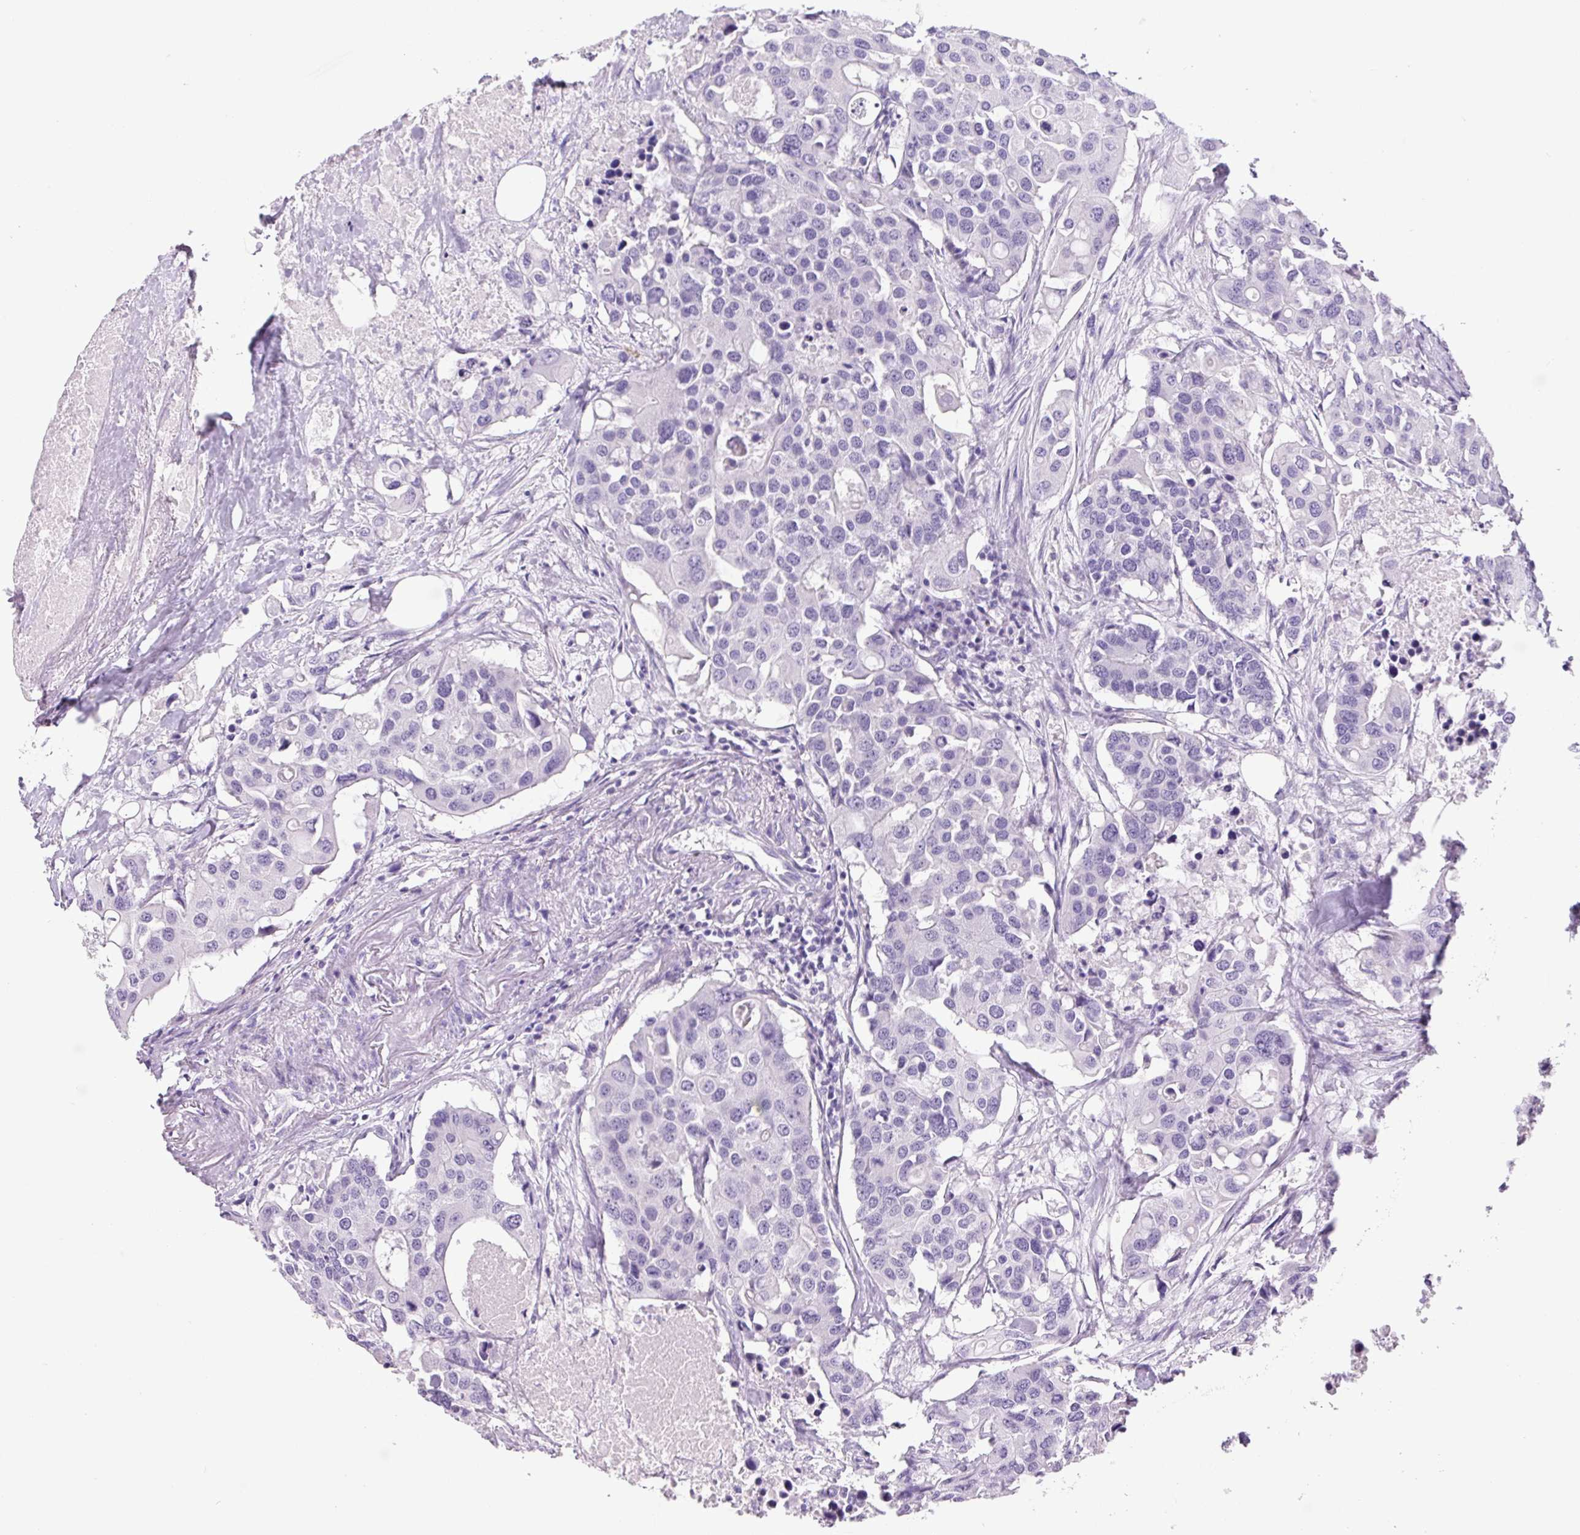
{"staining": {"intensity": "negative", "quantity": "none", "location": "none"}, "tissue": "colorectal cancer", "cell_type": "Tumor cells", "image_type": "cancer", "snomed": [{"axis": "morphology", "description": "Adenocarcinoma, NOS"}, {"axis": "topography", "description": "Colon"}], "caption": "Immunohistochemistry (IHC) photomicrograph of neoplastic tissue: human colorectal cancer (adenocarcinoma) stained with DAB (3,3'-diaminobenzidine) reveals no significant protein staining in tumor cells.", "gene": "CHGA", "patient": {"sex": "male", "age": 77}}